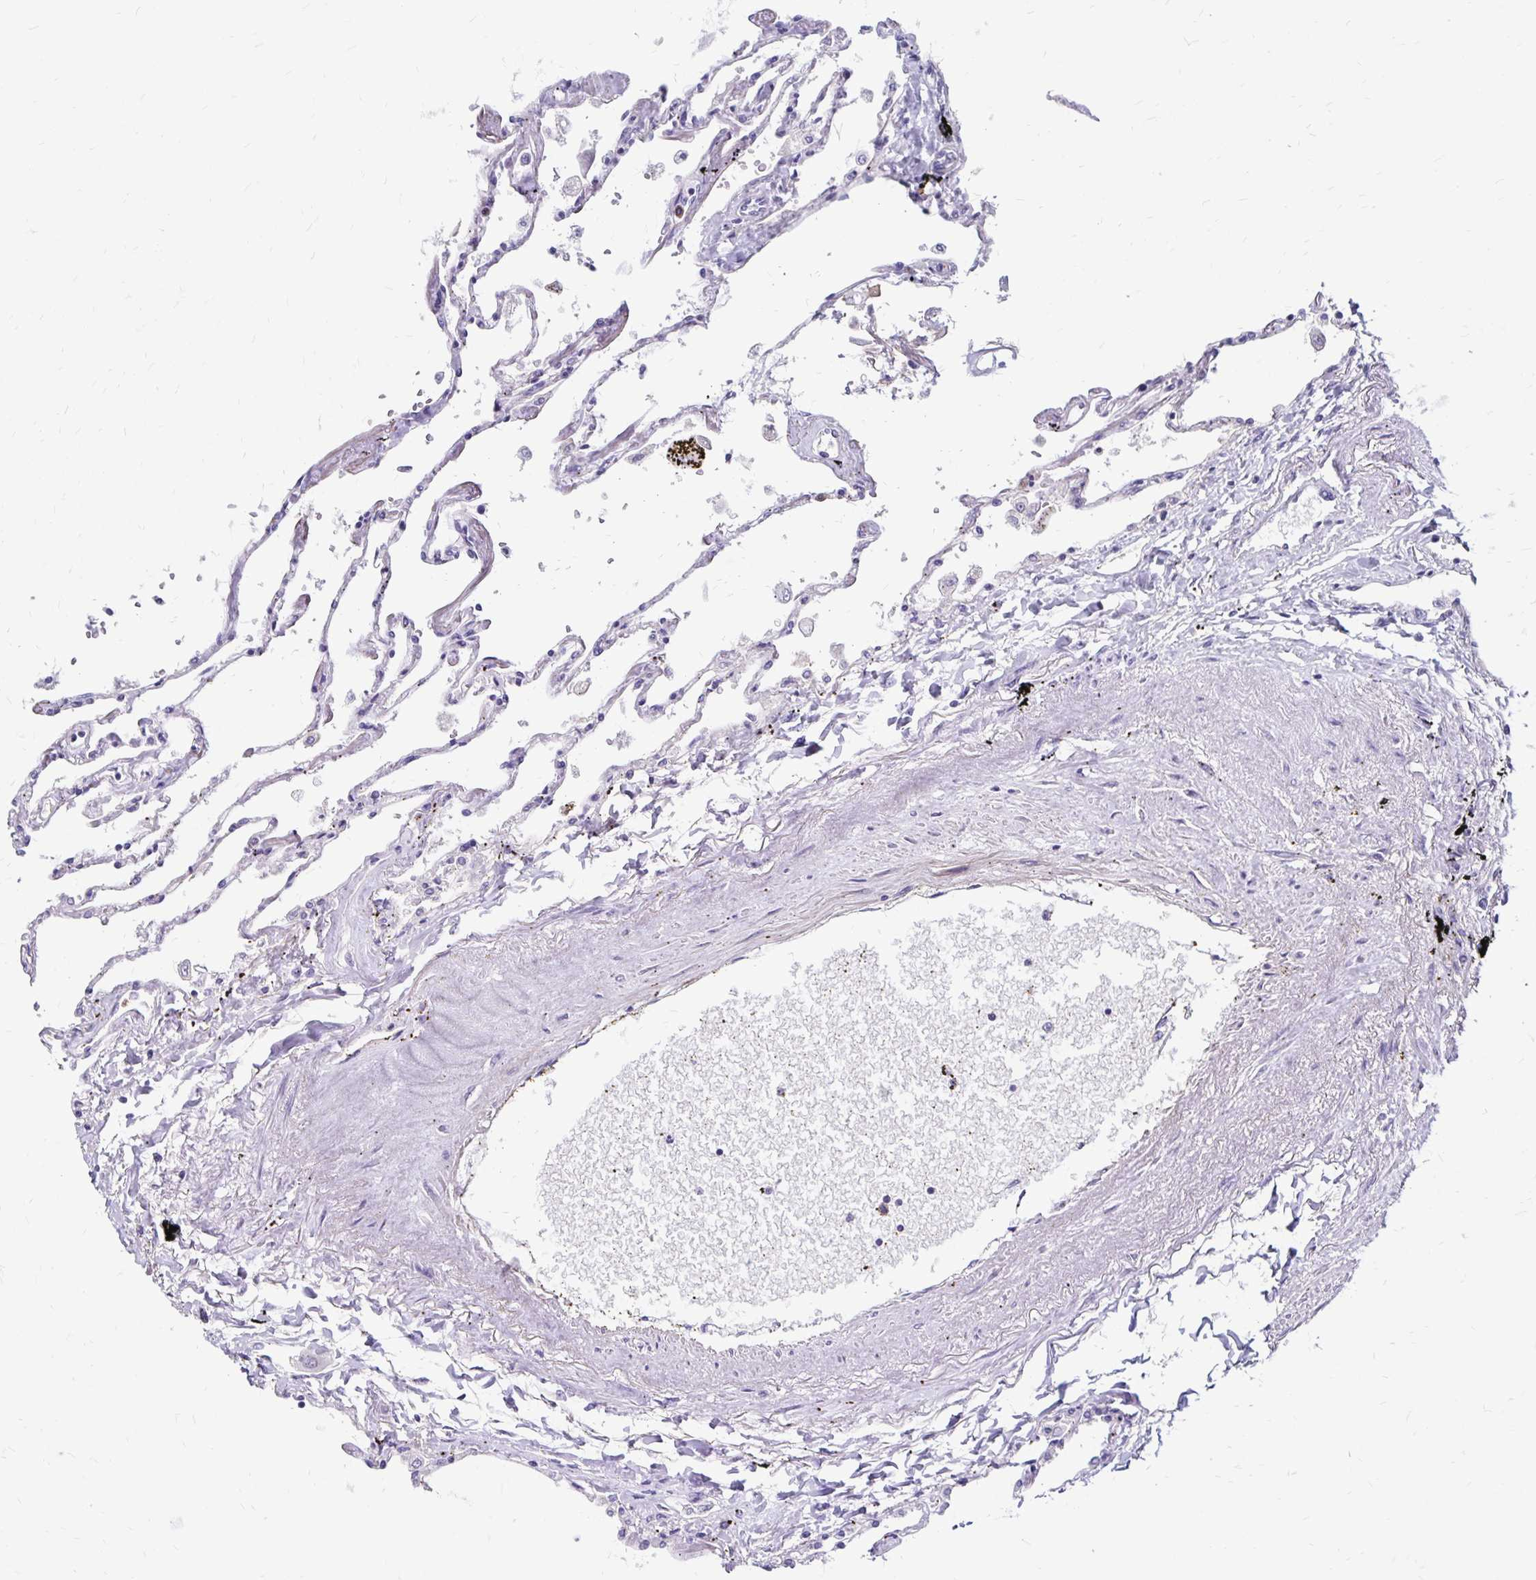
{"staining": {"intensity": "strong", "quantity": "<25%", "location": "cytoplasmic/membranous"}, "tissue": "lung", "cell_type": "Alveolar cells", "image_type": "normal", "snomed": [{"axis": "morphology", "description": "Normal tissue, NOS"}, {"axis": "topography", "description": "Lung"}], "caption": "Alveolar cells reveal strong cytoplasmic/membranous staining in about <25% of cells in normal lung.", "gene": "TNS3", "patient": {"sex": "female", "age": 67}}